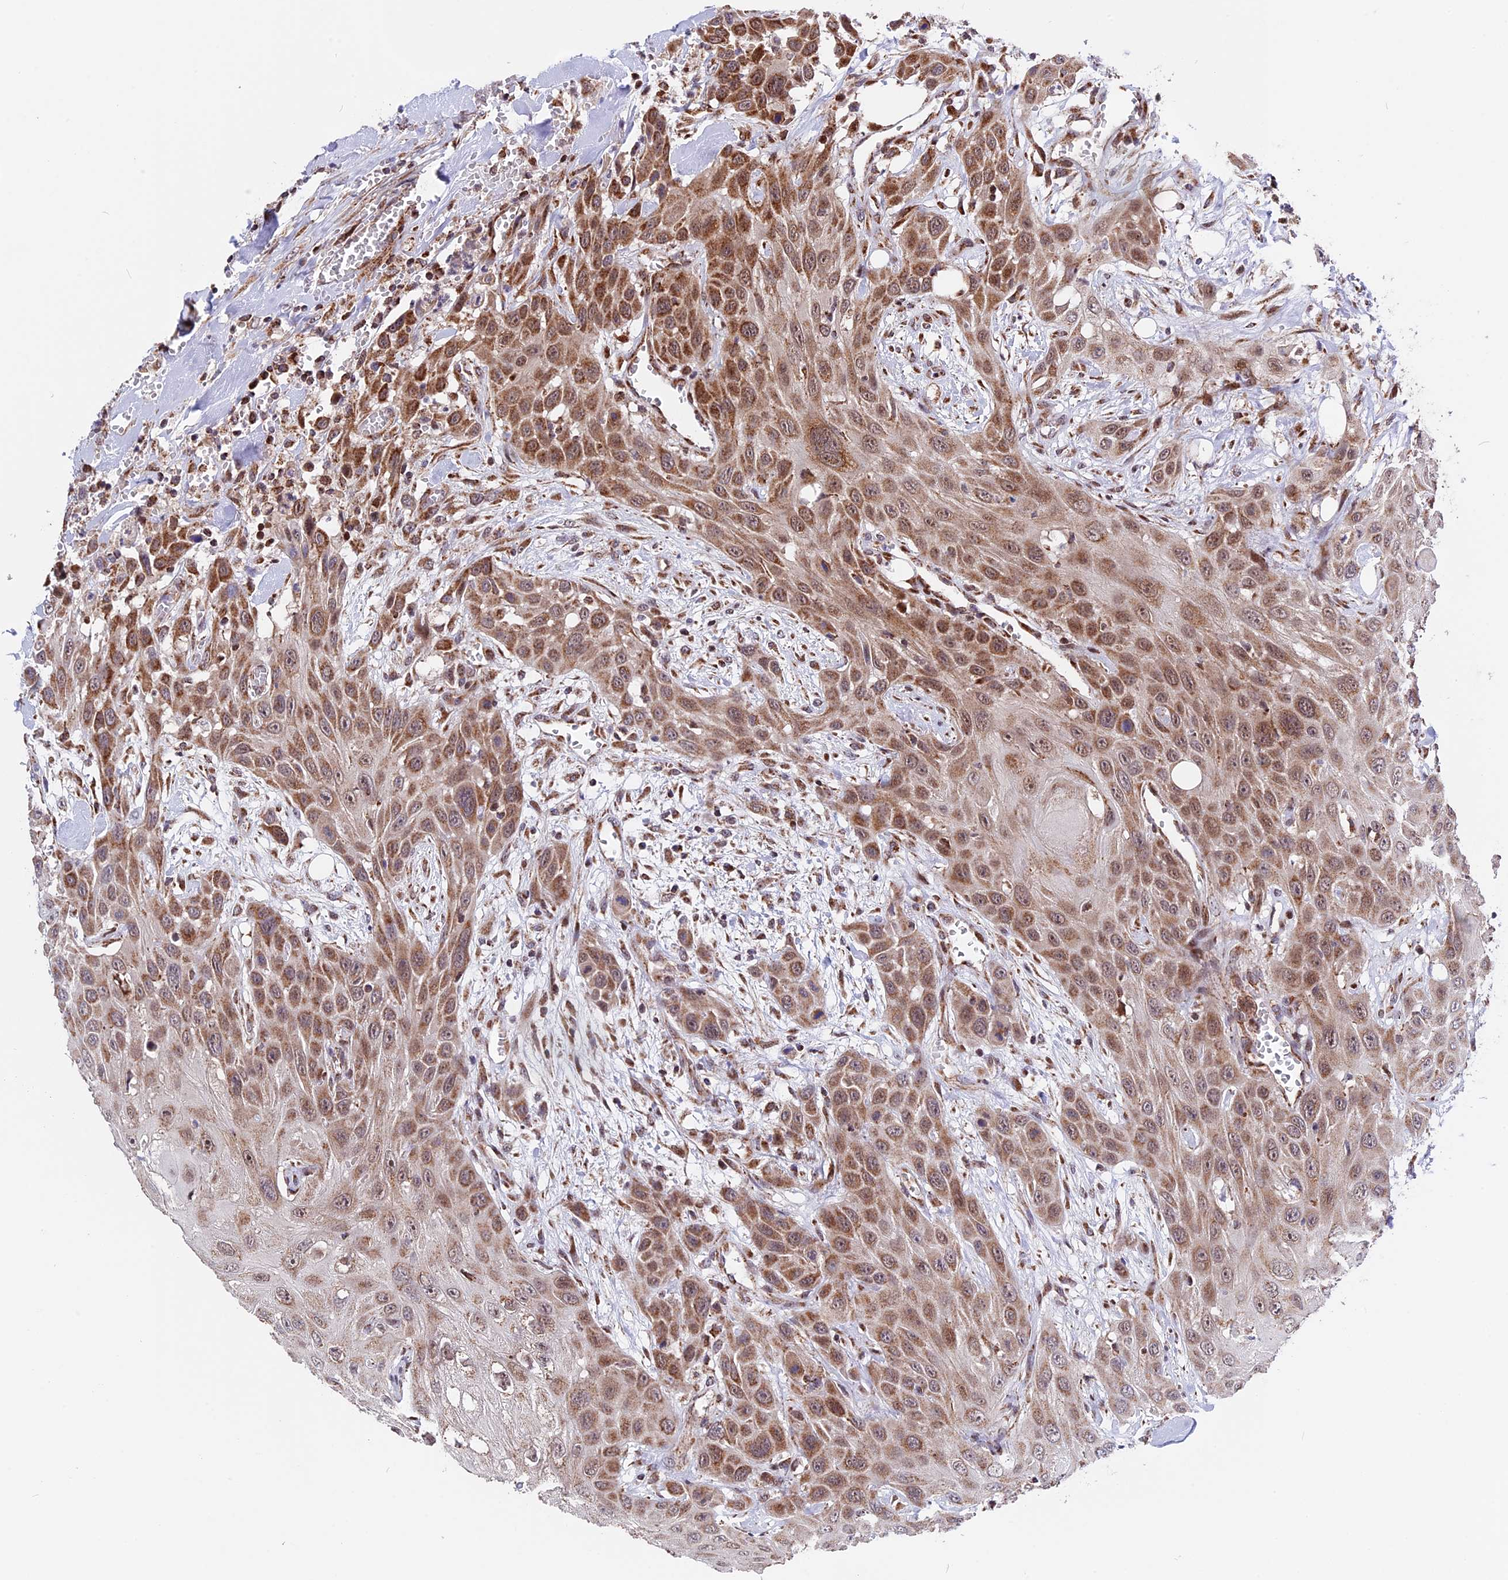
{"staining": {"intensity": "moderate", "quantity": ">75%", "location": "cytoplasmic/membranous"}, "tissue": "head and neck cancer", "cell_type": "Tumor cells", "image_type": "cancer", "snomed": [{"axis": "morphology", "description": "Squamous cell carcinoma, NOS"}, {"axis": "topography", "description": "Head-Neck"}], "caption": "Protein staining reveals moderate cytoplasmic/membranous expression in about >75% of tumor cells in squamous cell carcinoma (head and neck).", "gene": "FAM174C", "patient": {"sex": "male", "age": 81}}